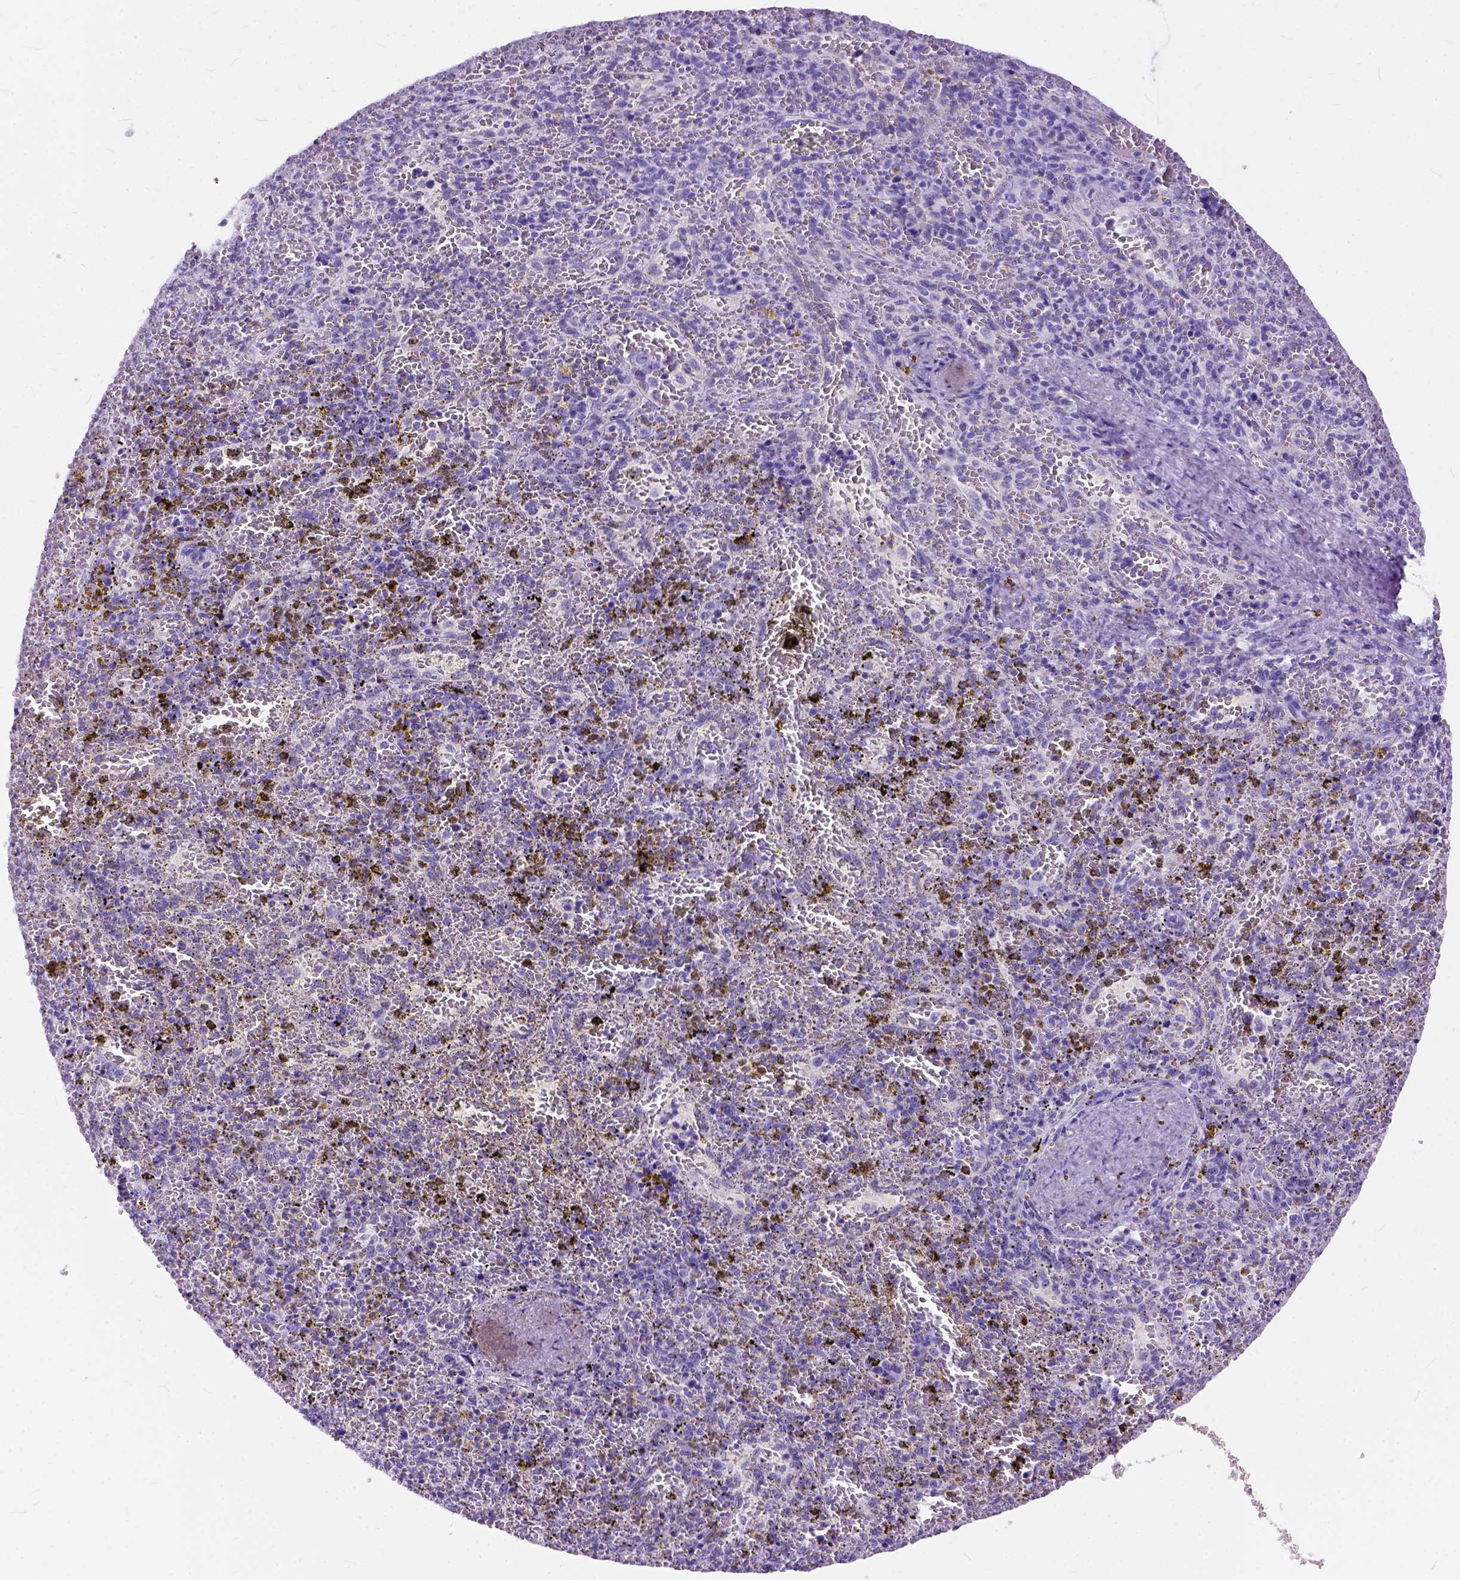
{"staining": {"intensity": "negative", "quantity": "none", "location": "none"}, "tissue": "spleen", "cell_type": "Cells in red pulp", "image_type": "normal", "snomed": [{"axis": "morphology", "description": "Normal tissue, NOS"}, {"axis": "topography", "description": "Spleen"}], "caption": "Protein analysis of benign spleen demonstrates no significant positivity in cells in red pulp.", "gene": "C1QTNF3", "patient": {"sex": "female", "age": 50}}